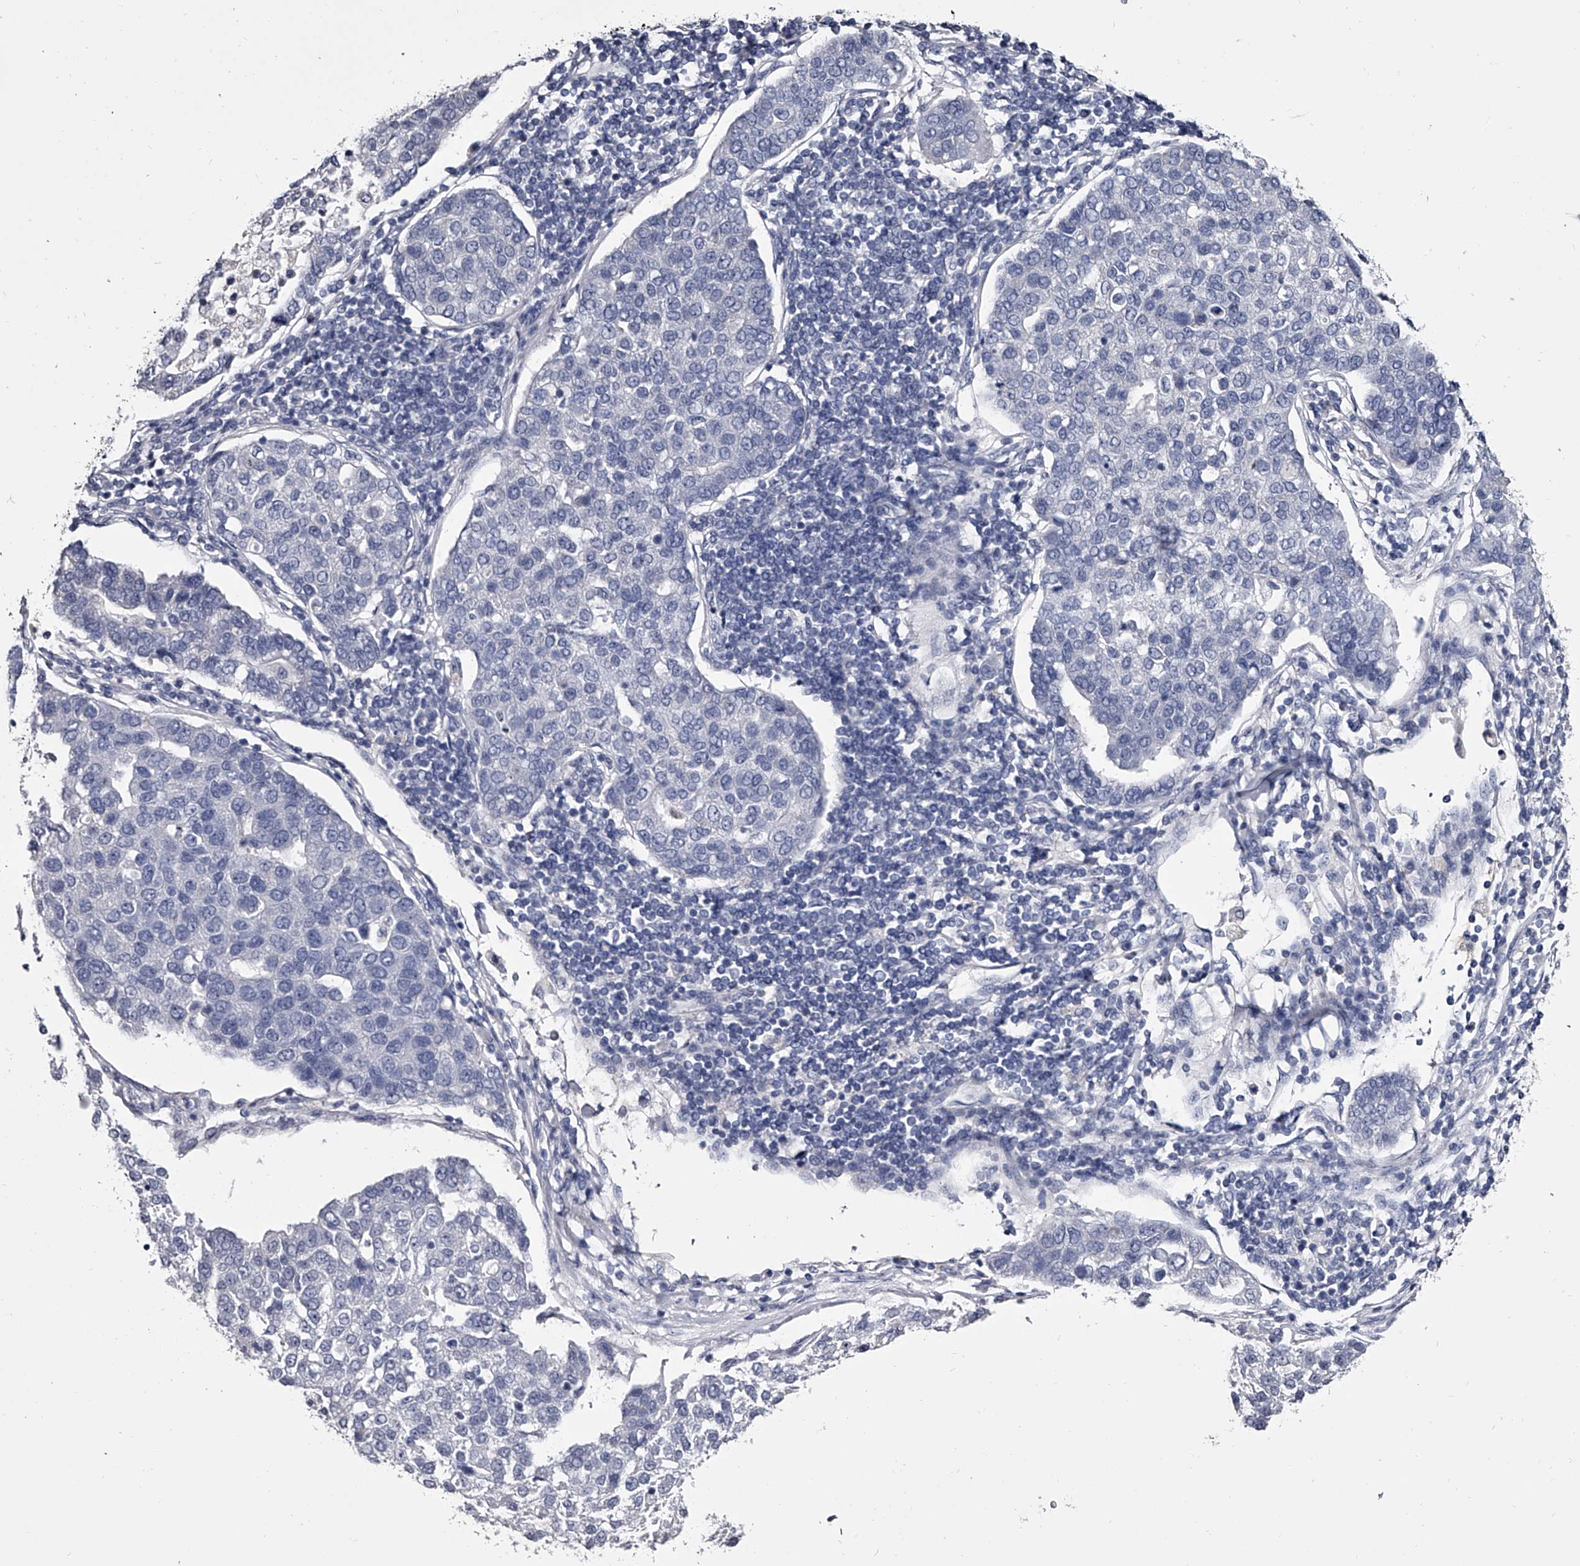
{"staining": {"intensity": "negative", "quantity": "none", "location": "none"}, "tissue": "pancreatic cancer", "cell_type": "Tumor cells", "image_type": "cancer", "snomed": [{"axis": "morphology", "description": "Adenocarcinoma, NOS"}, {"axis": "topography", "description": "Pancreas"}], "caption": "Immunohistochemistry (IHC) of human pancreatic cancer exhibits no positivity in tumor cells. Brightfield microscopy of IHC stained with DAB (brown) and hematoxylin (blue), captured at high magnification.", "gene": "GAPVD1", "patient": {"sex": "female", "age": 61}}